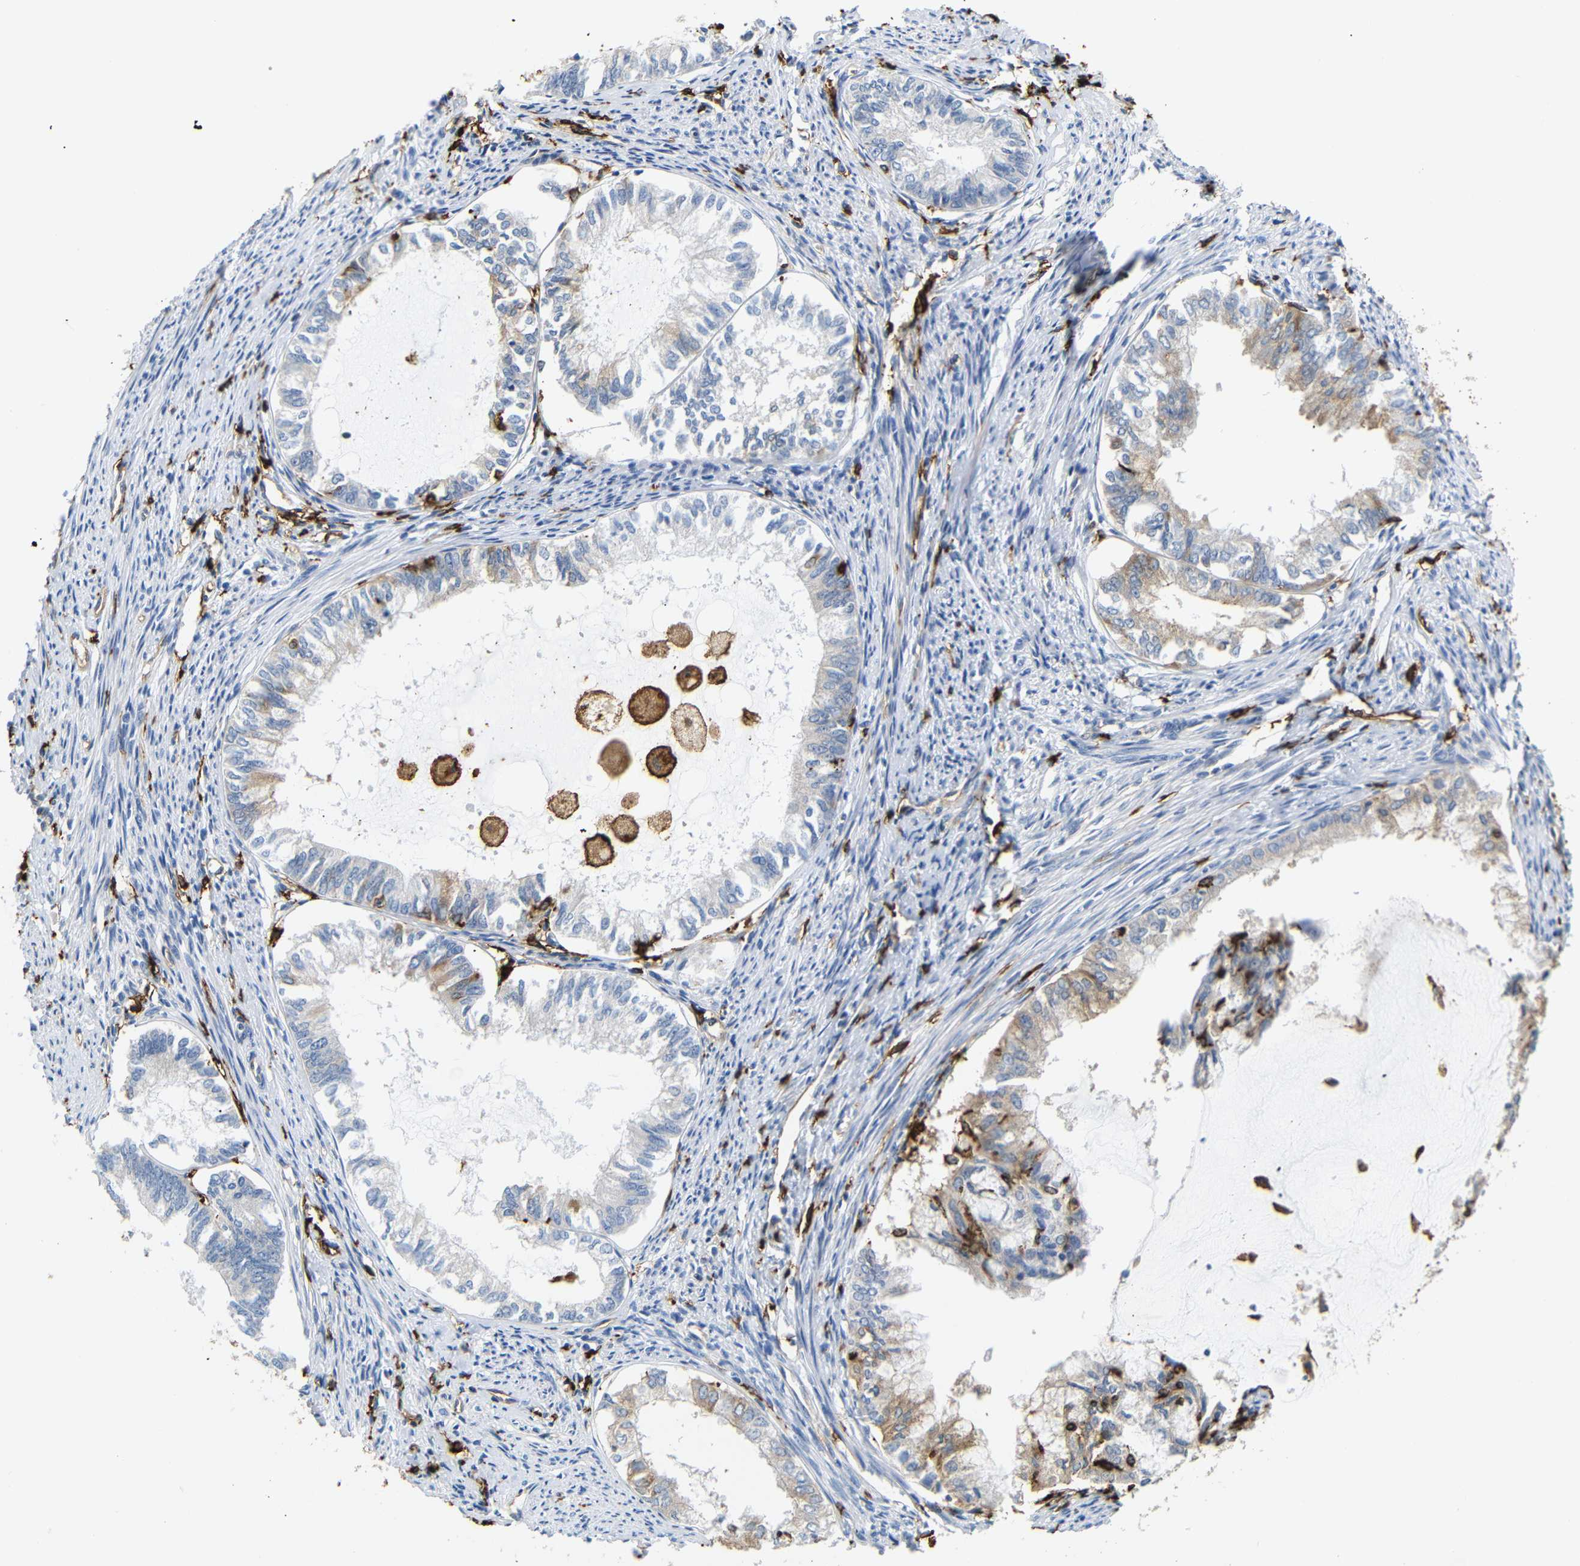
{"staining": {"intensity": "moderate", "quantity": "25%-75%", "location": "cytoplasmic/membranous"}, "tissue": "endometrial cancer", "cell_type": "Tumor cells", "image_type": "cancer", "snomed": [{"axis": "morphology", "description": "Adenocarcinoma, NOS"}, {"axis": "topography", "description": "Endometrium"}], "caption": "Immunohistochemical staining of human endometrial adenocarcinoma shows medium levels of moderate cytoplasmic/membranous staining in about 25%-75% of tumor cells.", "gene": "HLA-DQB1", "patient": {"sex": "female", "age": 86}}